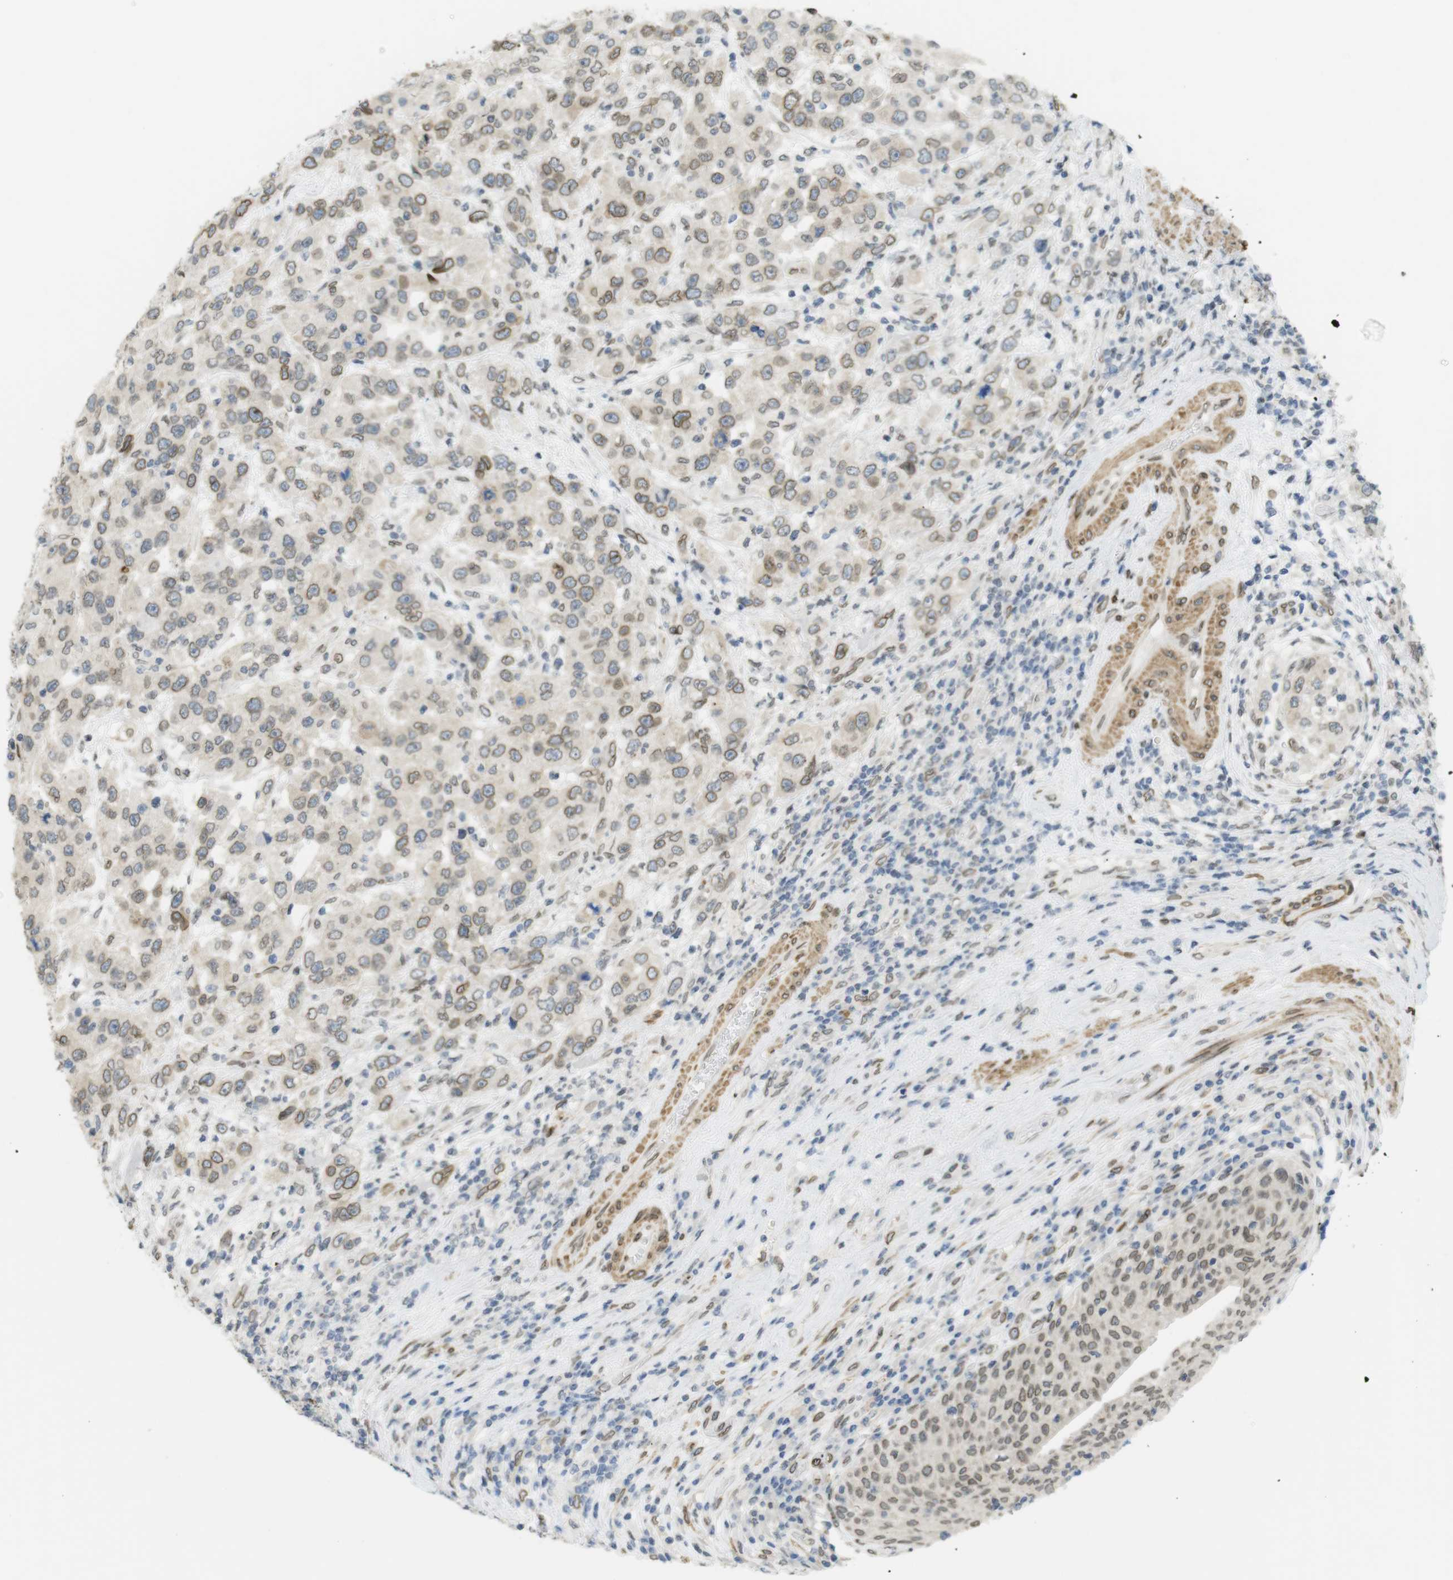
{"staining": {"intensity": "moderate", "quantity": ">75%", "location": "cytoplasmic/membranous,nuclear"}, "tissue": "urothelial cancer", "cell_type": "Tumor cells", "image_type": "cancer", "snomed": [{"axis": "morphology", "description": "Urothelial carcinoma, High grade"}, {"axis": "topography", "description": "Urinary bladder"}], "caption": "IHC of urothelial cancer demonstrates medium levels of moderate cytoplasmic/membranous and nuclear positivity in approximately >75% of tumor cells. The staining was performed using DAB (3,3'-diaminobenzidine) to visualize the protein expression in brown, while the nuclei were stained in blue with hematoxylin (Magnification: 20x).", "gene": "ARL6IP6", "patient": {"sex": "female", "age": 80}}